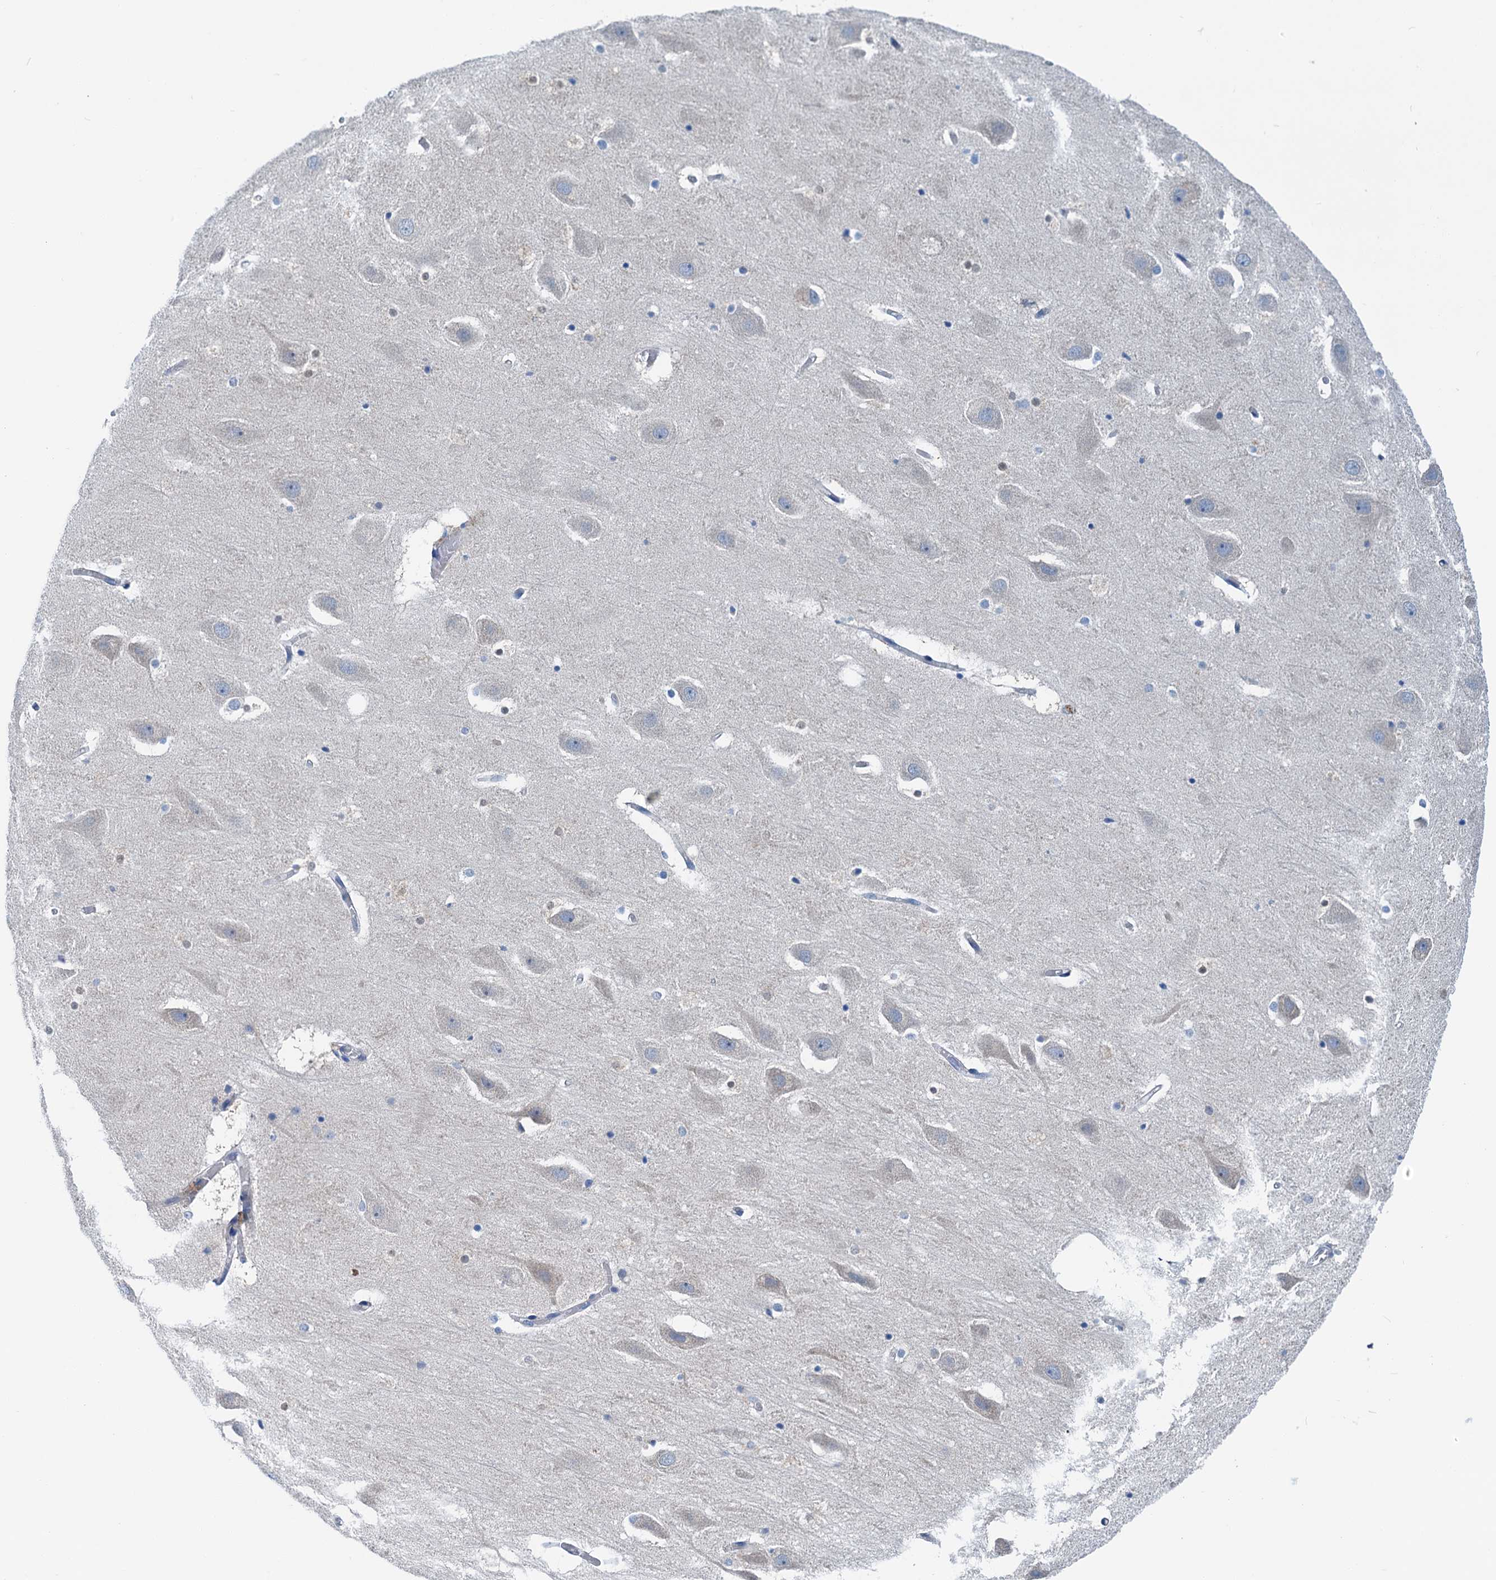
{"staining": {"intensity": "negative", "quantity": "none", "location": "none"}, "tissue": "hippocampus", "cell_type": "Glial cells", "image_type": "normal", "snomed": [{"axis": "morphology", "description": "Normal tissue, NOS"}, {"axis": "topography", "description": "Hippocampus"}], "caption": "Immunohistochemistry of normal human hippocampus demonstrates no staining in glial cells.", "gene": "KNDC1", "patient": {"sex": "female", "age": 52}}